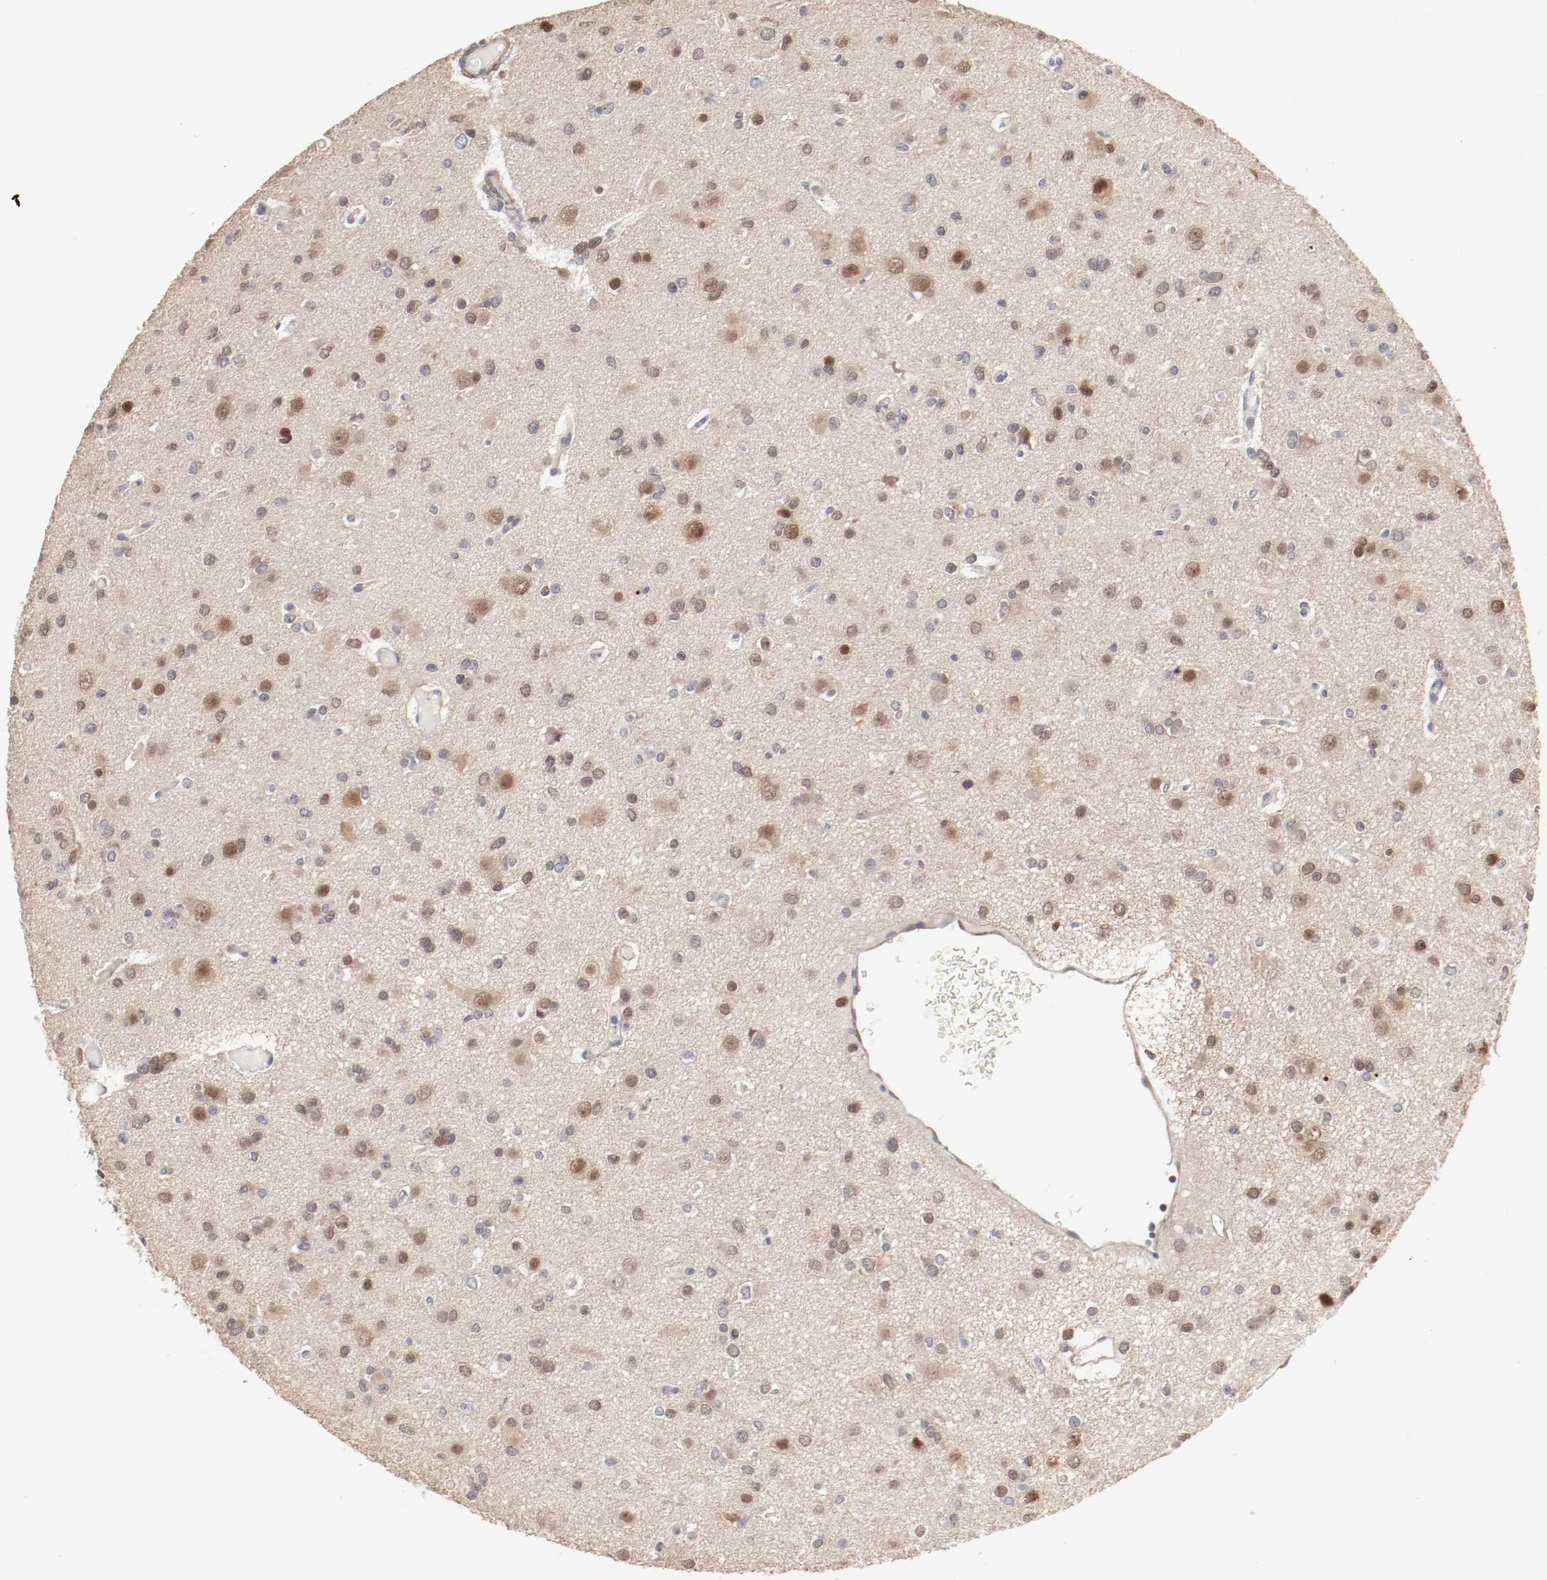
{"staining": {"intensity": "weak", "quantity": "25%-75%", "location": "nuclear"}, "tissue": "glioma", "cell_type": "Tumor cells", "image_type": "cancer", "snomed": [{"axis": "morphology", "description": "Glioma, malignant, Low grade"}, {"axis": "topography", "description": "Brain"}], "caption": "Immunohistochemical staining of human glioma exhibits low levels of weak nuclear expression in approximately 25%-75% of tumor cells.", "gene": "MAGED4", "patient": {"sex": "male", "age": 42}}